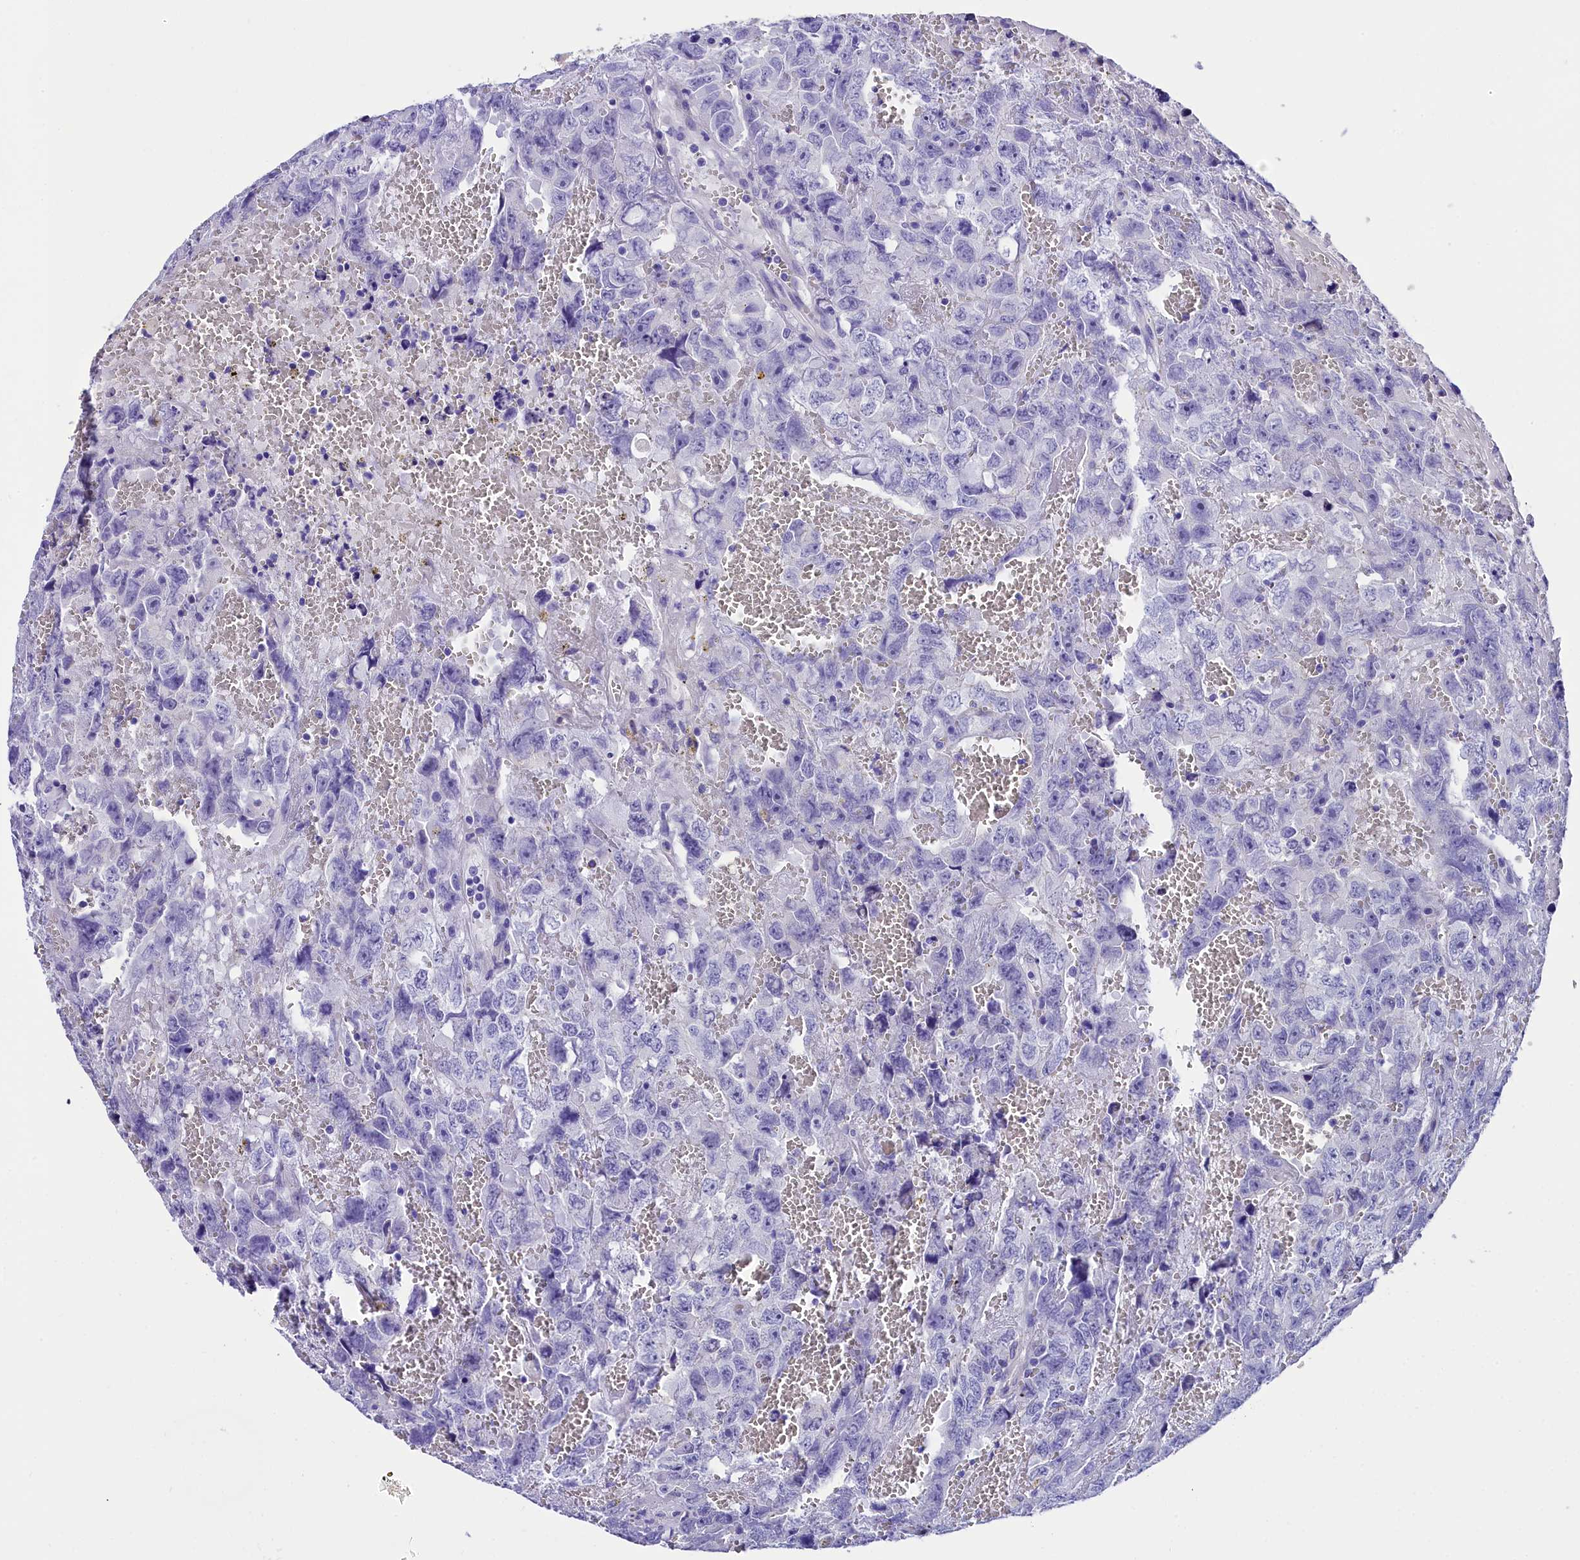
{"staining": {"intensity": "negative", "quantity": "none", "location": "none"}, "tissue": "testis cancer", "cell_type": "Tumor cells", "image_type": "cancer", "snomed": [{"axis": "morphology", "description": "Carcinoma, Embryonal, NOS"}, {"axis": "topography", "description": "Testis"}], "caption": "Immunohistochemical staining of human embryonal carcinoma (testis) reveals no significant expression in tumor cells.", "gene": "SOD3", "patient": {"sex": "male", "age": 45}}